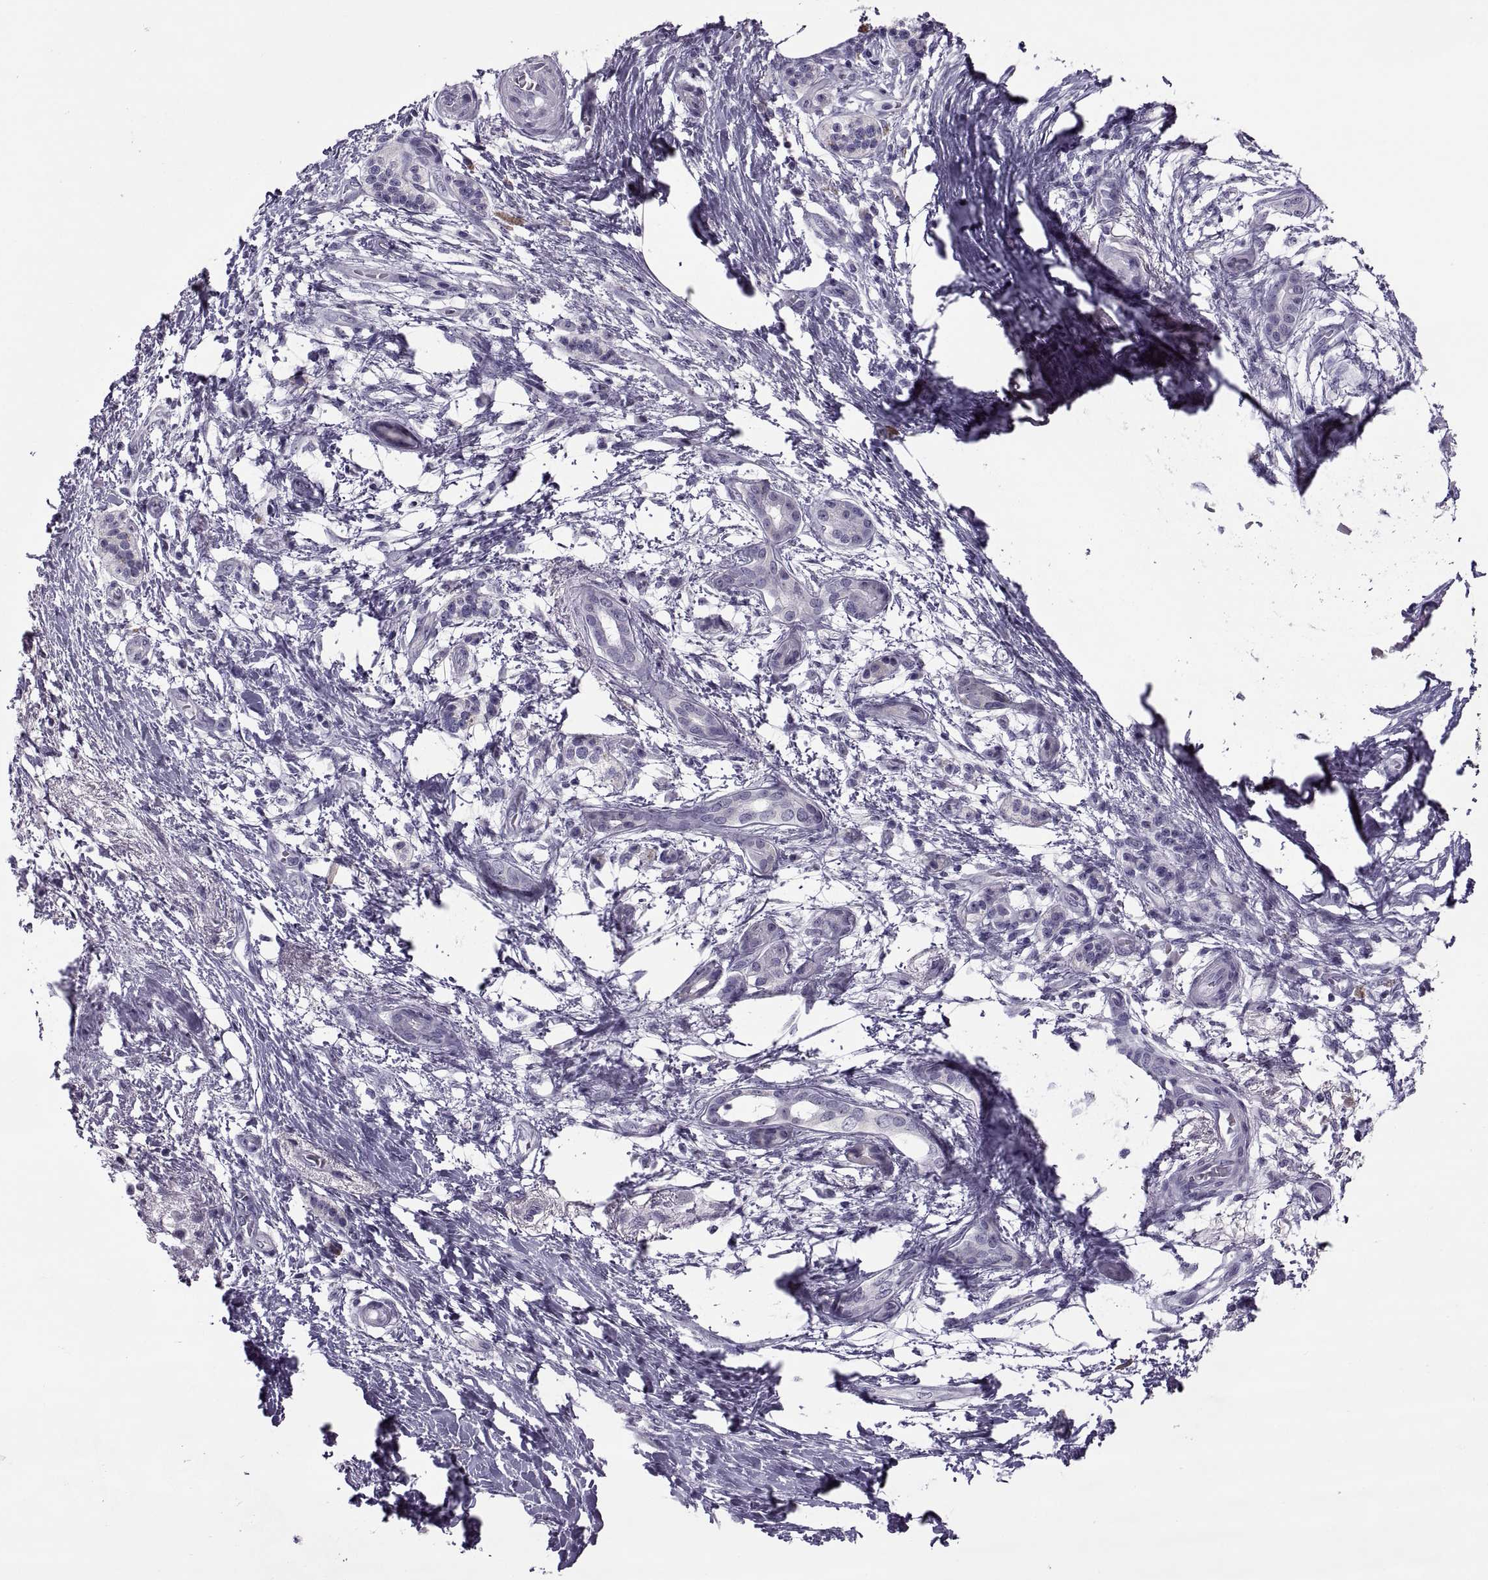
{"staining": {"intensity": "negative", "quantity": "none", "location": "none"}, "tissue": "pancreatic cancer", "cell_type": "Tumor cells", "image_type": "cancer", "snomed": [{"axis": "morphology", "description": "Adenocarcinoma, NOS"}, {"axis": "topography", "description": "Pancreas"}], "caption": "Immunohistochemical staining of pancreatic cancer (adenocarcinoma) reveals no significant staining in tumor cells. The staining is performed using DAB (3,3'-diaminobenzidine) brown chromogen with nuclei counter-stained in using hematoxylin.", "gene": "MAGEB1", "patient": {"sex": "female", "age": 72}}